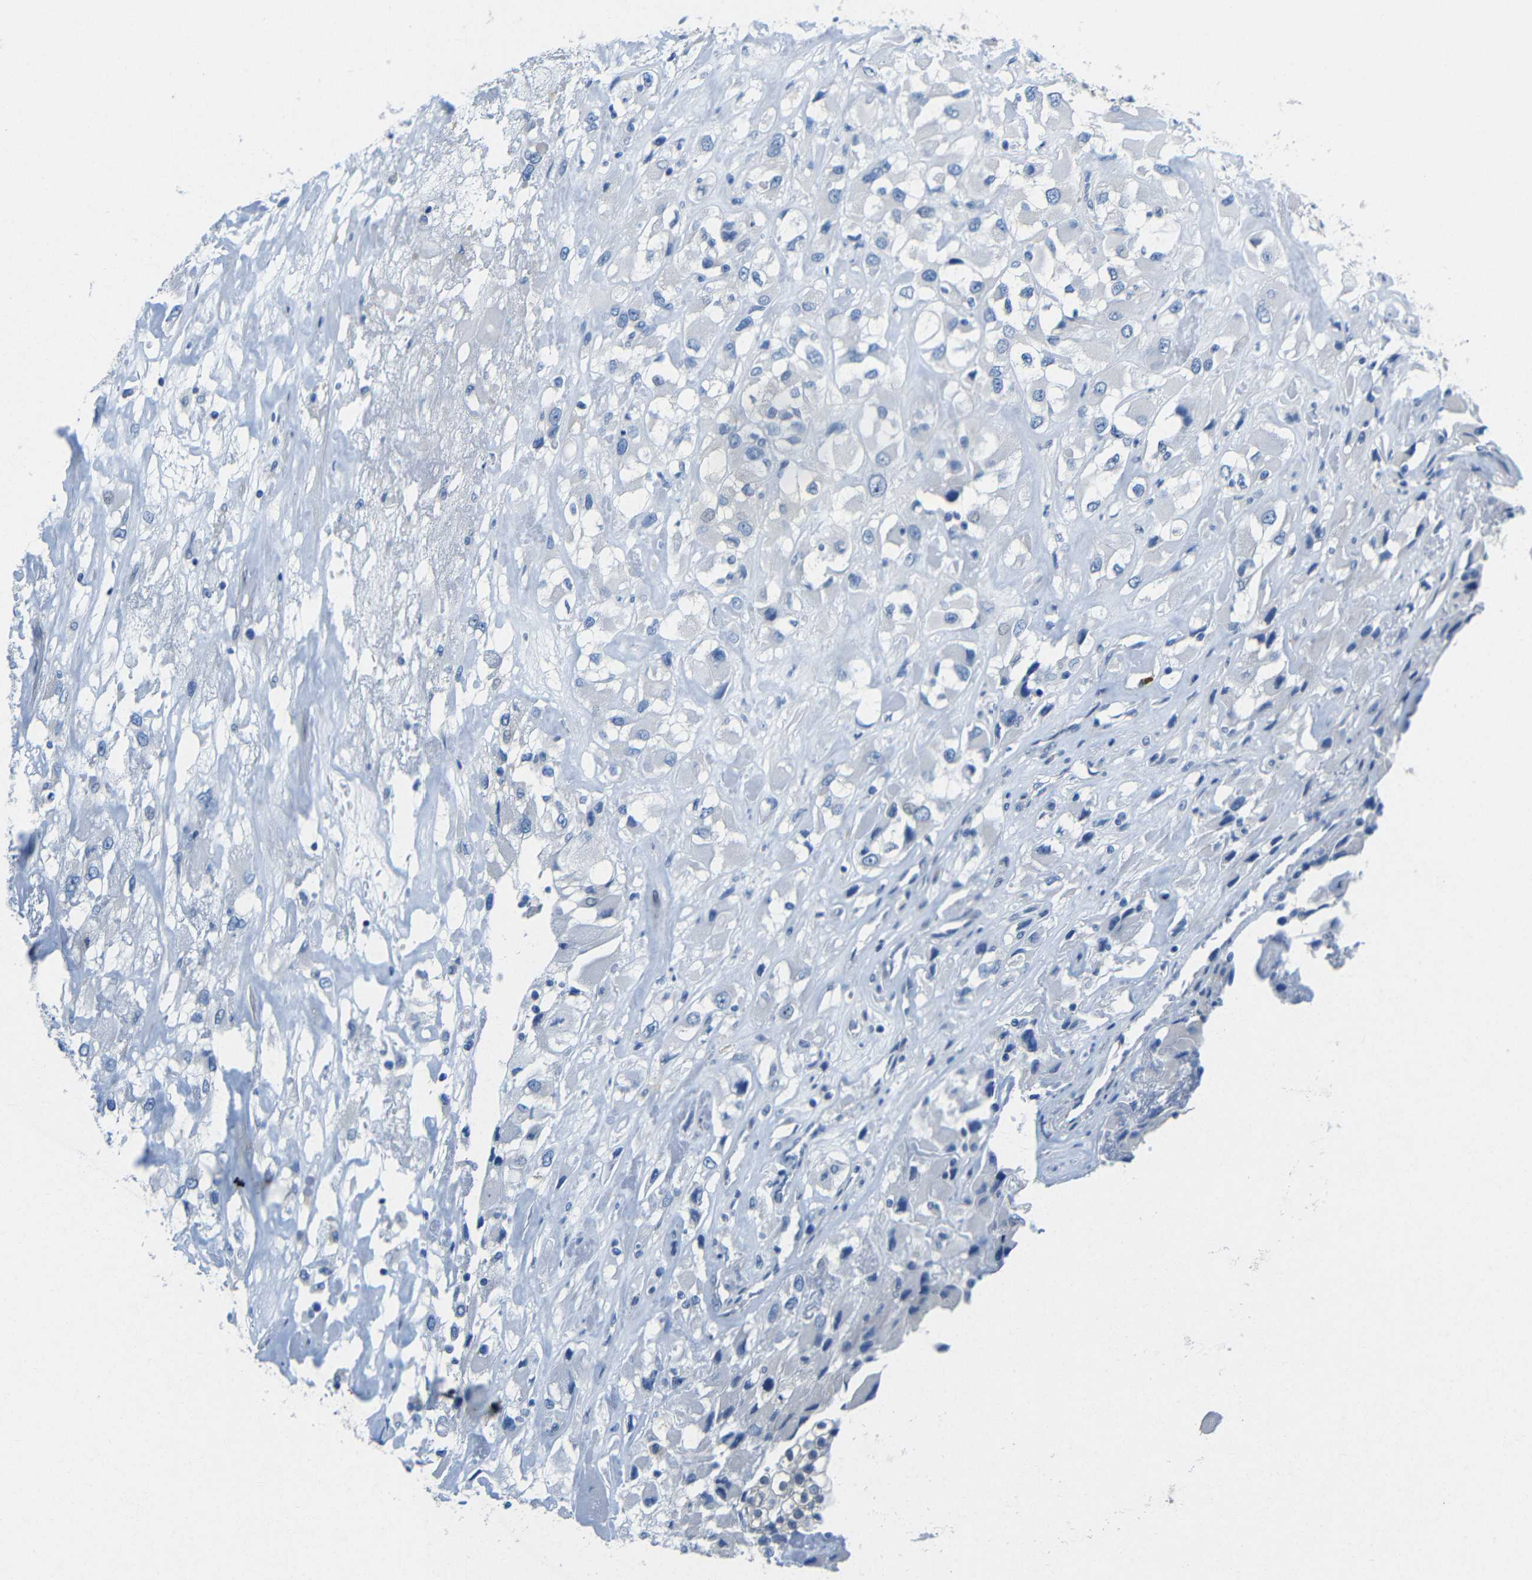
{"staining": {"intensity": "negative", "quantity": "none", "location": "none"}, "tissue": "renal cancer", "cell_type": "Tumor cells", "image_type": "cancer", "snomed": [{"axis": "morphology", "description": "Adenocarcinoma, NOS"}, {"axis": "topography", "description": "Kidney"}], "caption": "High magnification brightfield microscopy of renal adenocarcinoma stained with DAB (3,3'-diaminobenzidine) (brown) and counterstained with hematoxylin (blue): tumor cells show no significant positivity. (DAB (3,3'-diaminobenzidine) immunohistochemistry (IHC) visualized using brightfield microscopy, high magnification).", "gene": "NEGR1", "patient": {"sex": "female", "age": 52}}